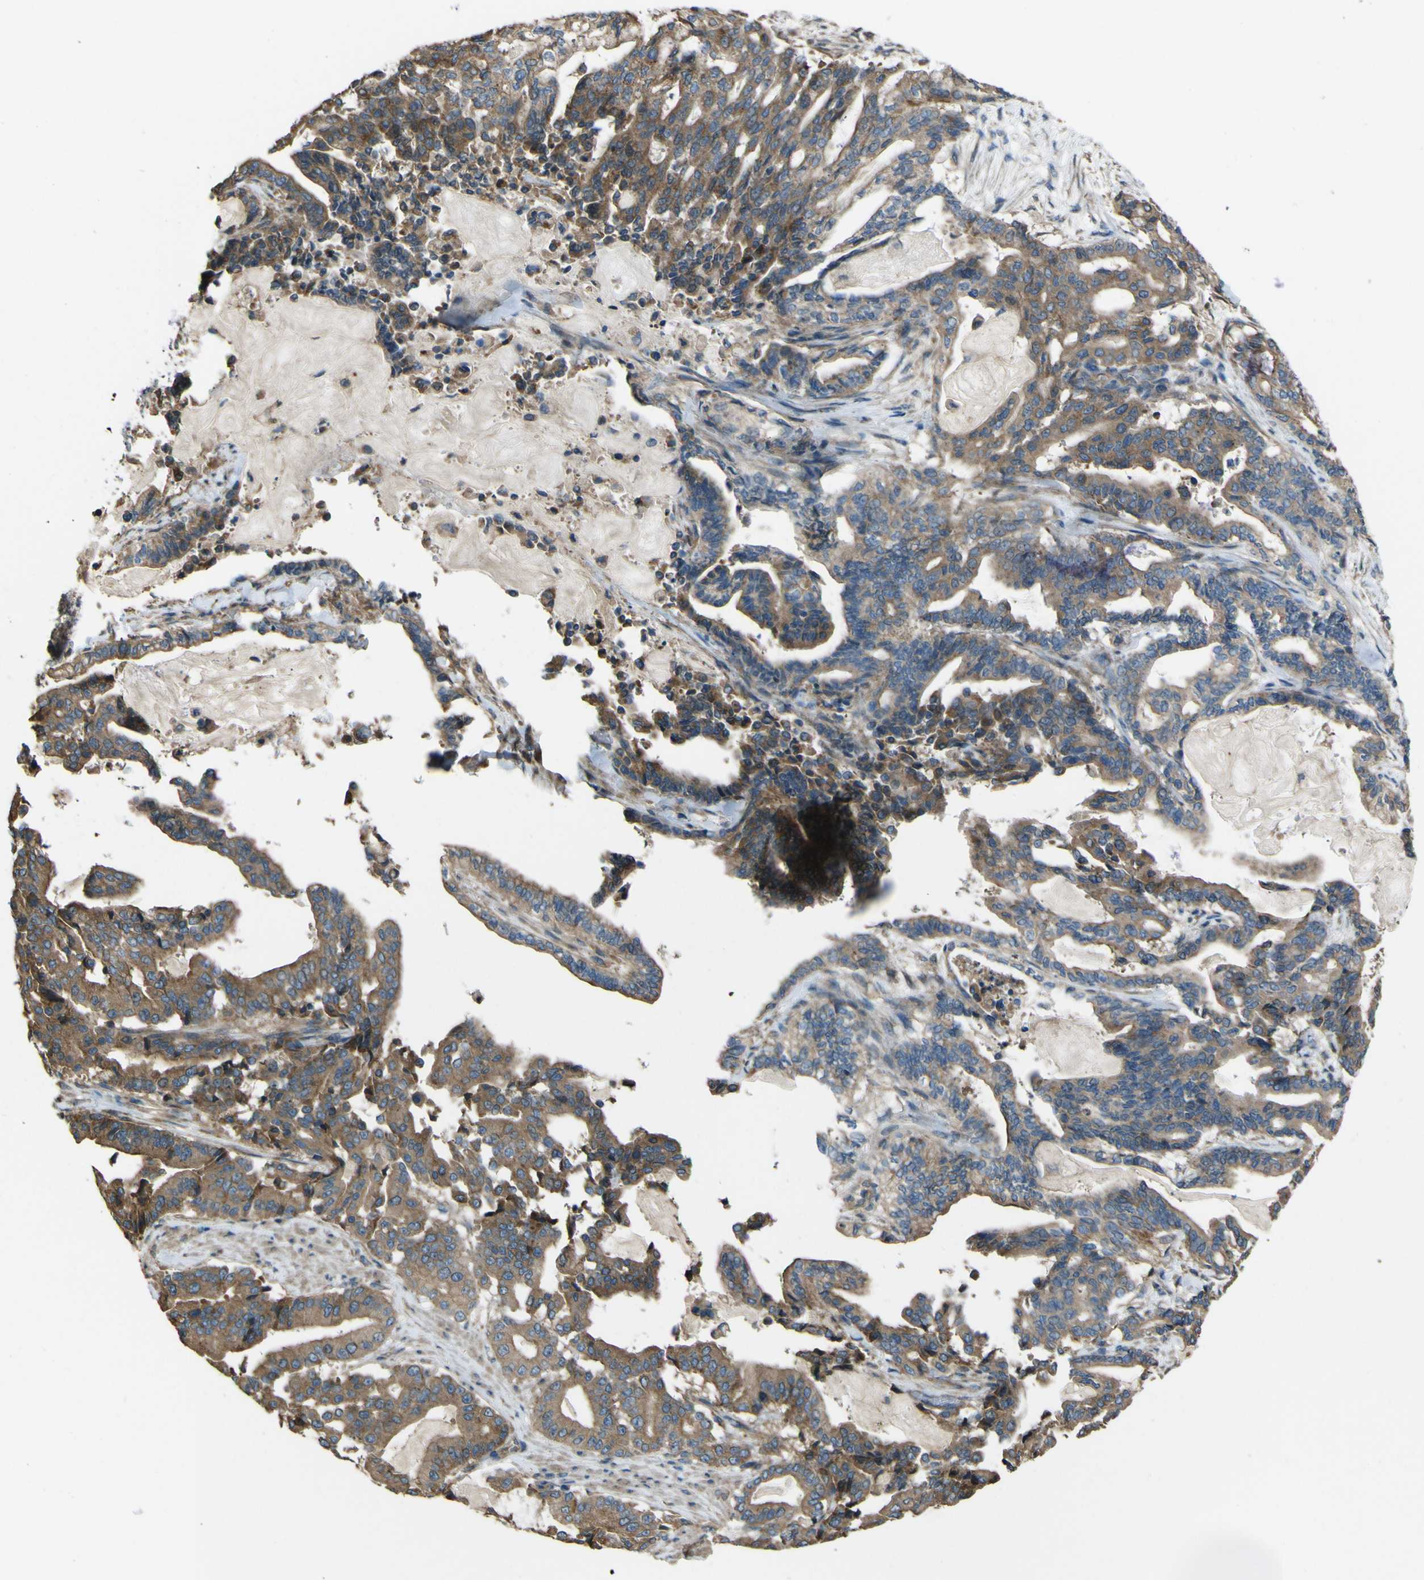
{"staining": {"intensity": "moderate", "quantity": ">75%", "location": "cytoplasmic/membranous"}, "tissue": "pancreatic cancer", "cell_type": "Tumor cells", "image_type": "cancer", "snomed": [{"axis": "morphology", "description": "Adenocarcinoma, NOS"}, {"axis": "topography", "description": "Pancreas"}], "caption": "Tumor cells reveal medium levels of moderate cytoplasmic/membranous expression in about >75% of cells in human adenocarcinoma (pancreatic). The protein of interest is stained brown, and the nuclei are stained in blue (DAB (3,3'-diaminobenzidine) IHC with brightfield microscopy, high magnification).", "gene": "NAALADL2", "patient": {"sex": "male", "age": 63}}